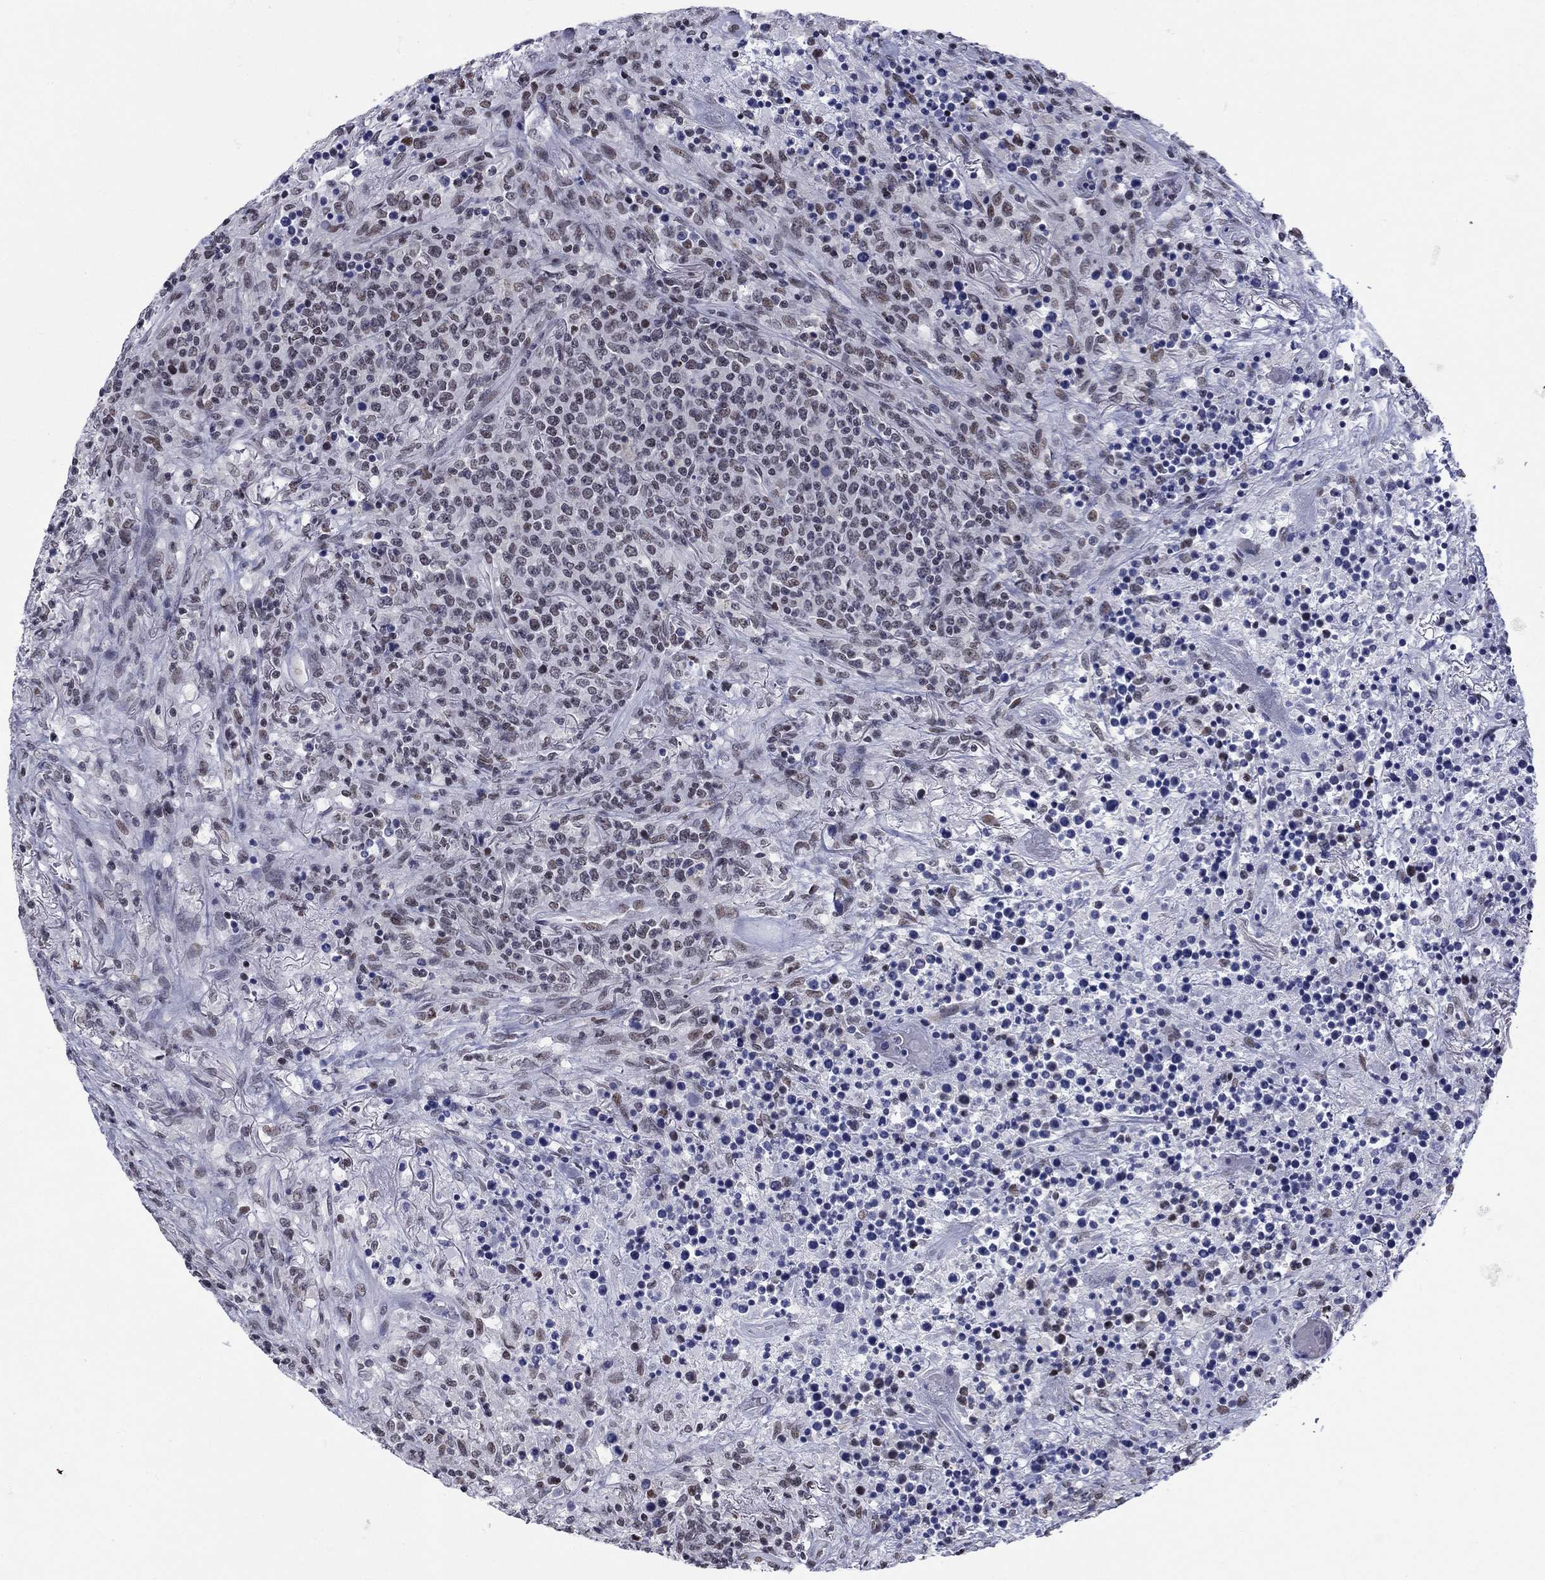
{"staining": {"intensity": "weak", "quantity": "25%-75%", "location": "nuclear"}, "tissue": "lymphoma", "cell_type": "Tumor cells", "image_type": "cancer", "snomed": [{"axis": "morphology", "description": "Malignant lymphoma, non-Hodgkin's type, High grade"}, {"axis": "topography", "description": "Lung"}], "caption": "The histopathology image shows a brown stain indicating the presence of a protein in the nuclear of tumor cells in lymphoma.", "gene": "NPAS3", "patient": {"sex": "male", "age": 79}}